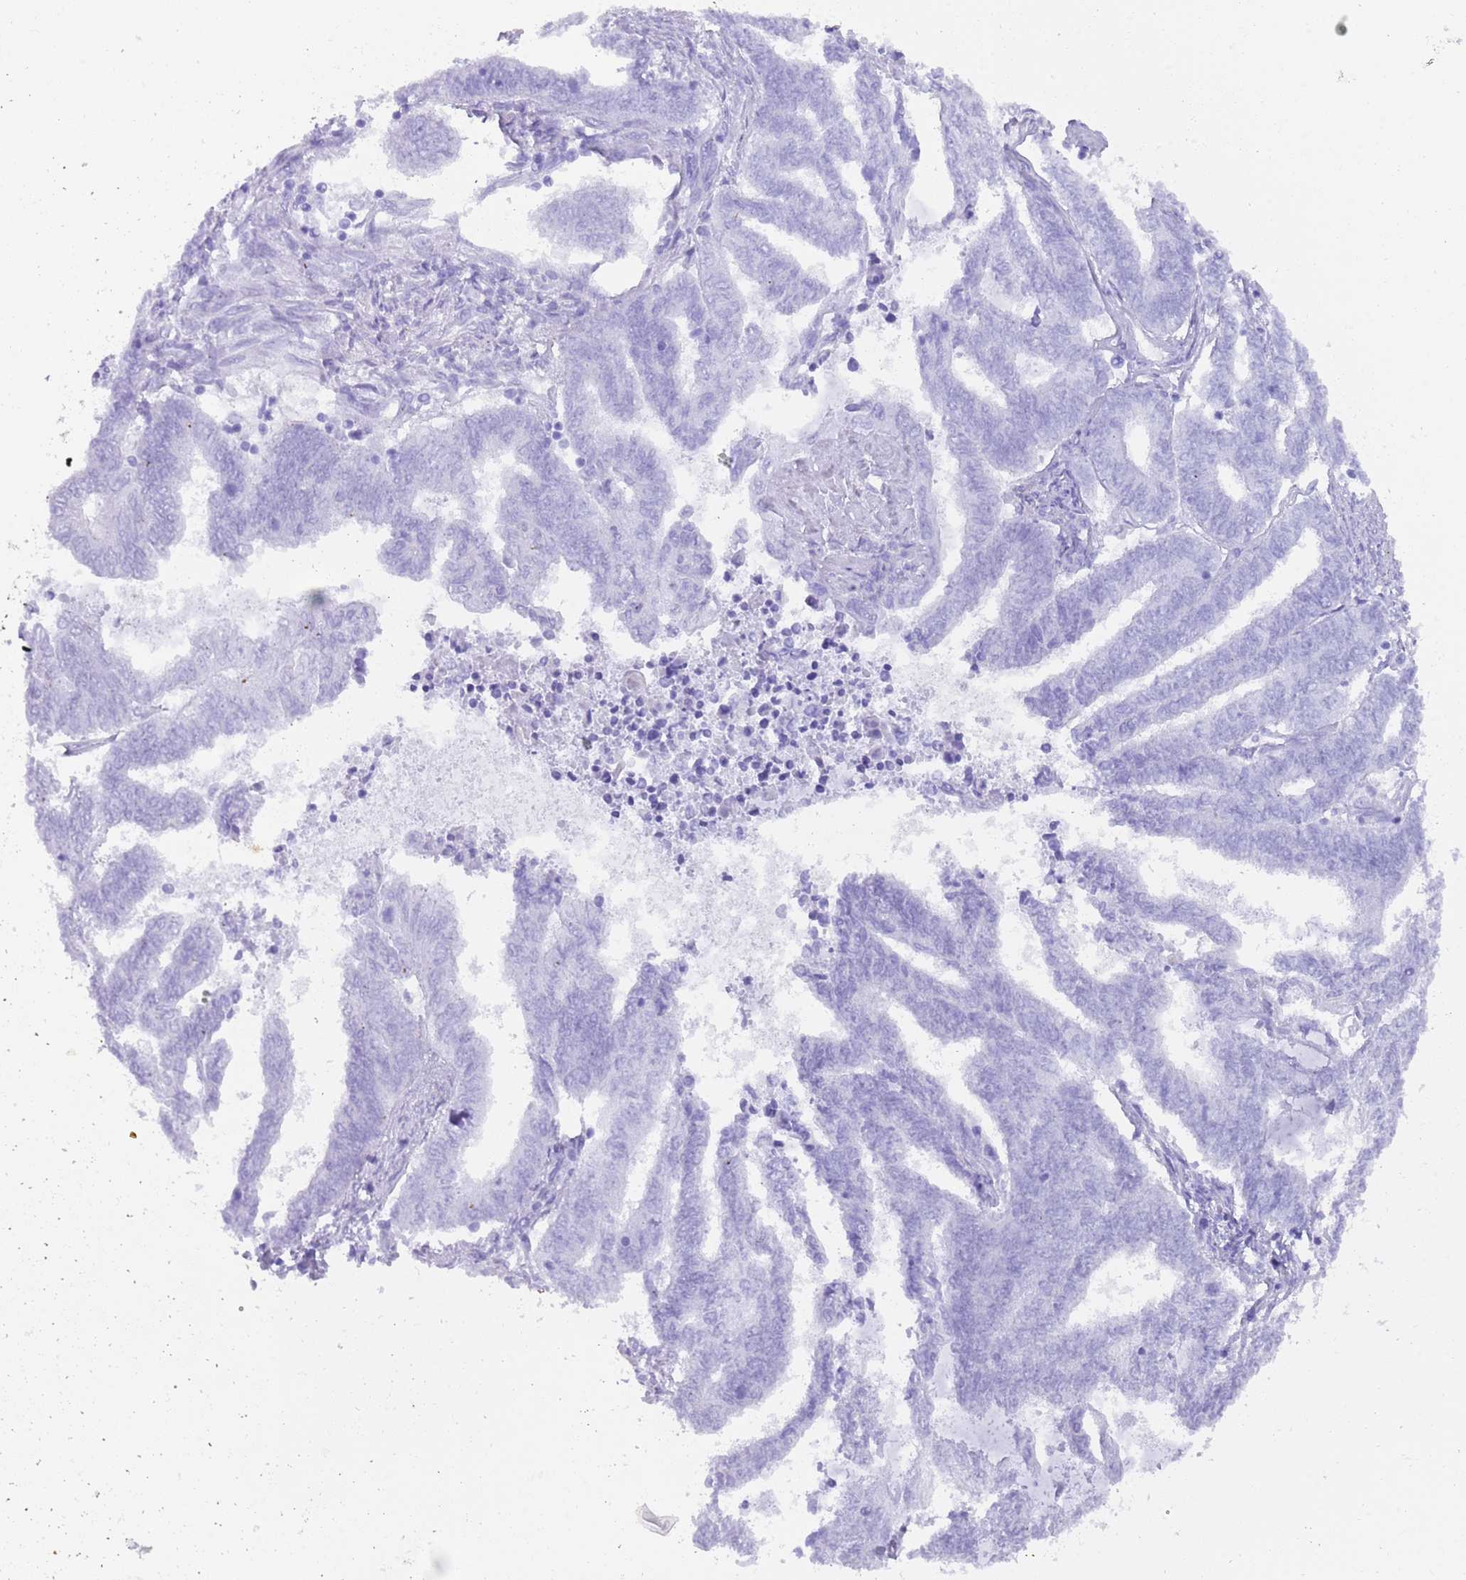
{"staining": {"intensity": "negative", "quantity": "none", "location": "none"}, "tissue": "endometrial cancer", "cell_type": "Tumor cells", "image_type": "cancer", "snomed": [{"axis": "morphology", "description": "Adenocarcinoma, NOS"}, {"axis": "topography", "description": "Uterus"}, {"axis": "topography", "description": "Endometrium"}], "caption": "DAB immunohistochemical staining of human endometrial adenocarcinoma displays no significant positivity in tumor cells.", "gene": "MYADML2", "patient": {"sex": "female", "age": 70}}